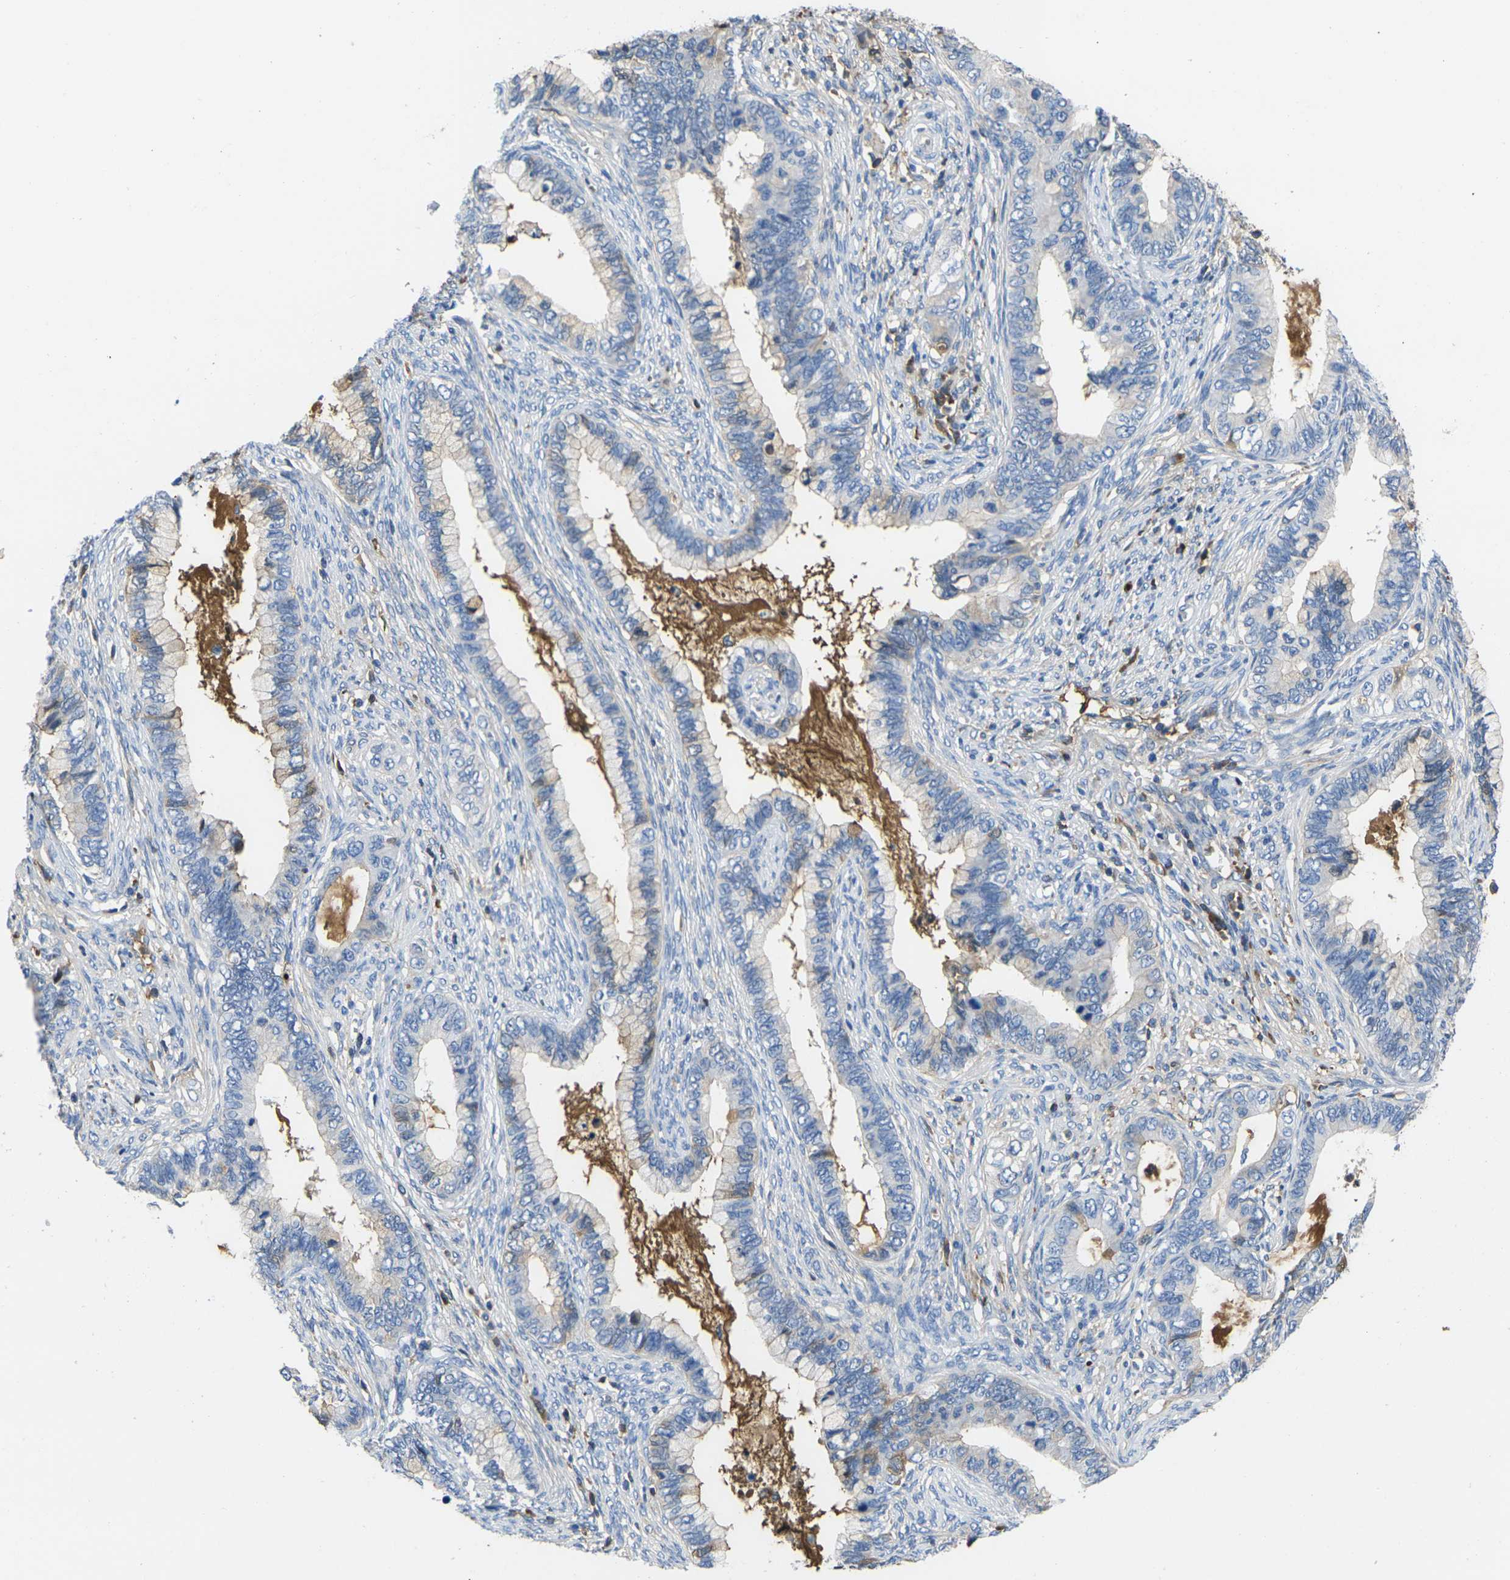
{"staining": {"intensity": "negative", "quantity": "none", "location": "none"}, "tissue": "cervical cancer", "cell_type": "Tumor cells", "image_type": "cancer", "snomed": [{"axis": "morphology", "description": "Adenocarcinoma, NOS"}, {"axis": "topography", "description": "Cervix"}], "caption": "This is an immunohistochemistry (IHC) image of cervical adenocarcinoma. There is no positivity in tumor cells.", "gene": "GREM2", "patient": {"sex": "female", "age": 44}}